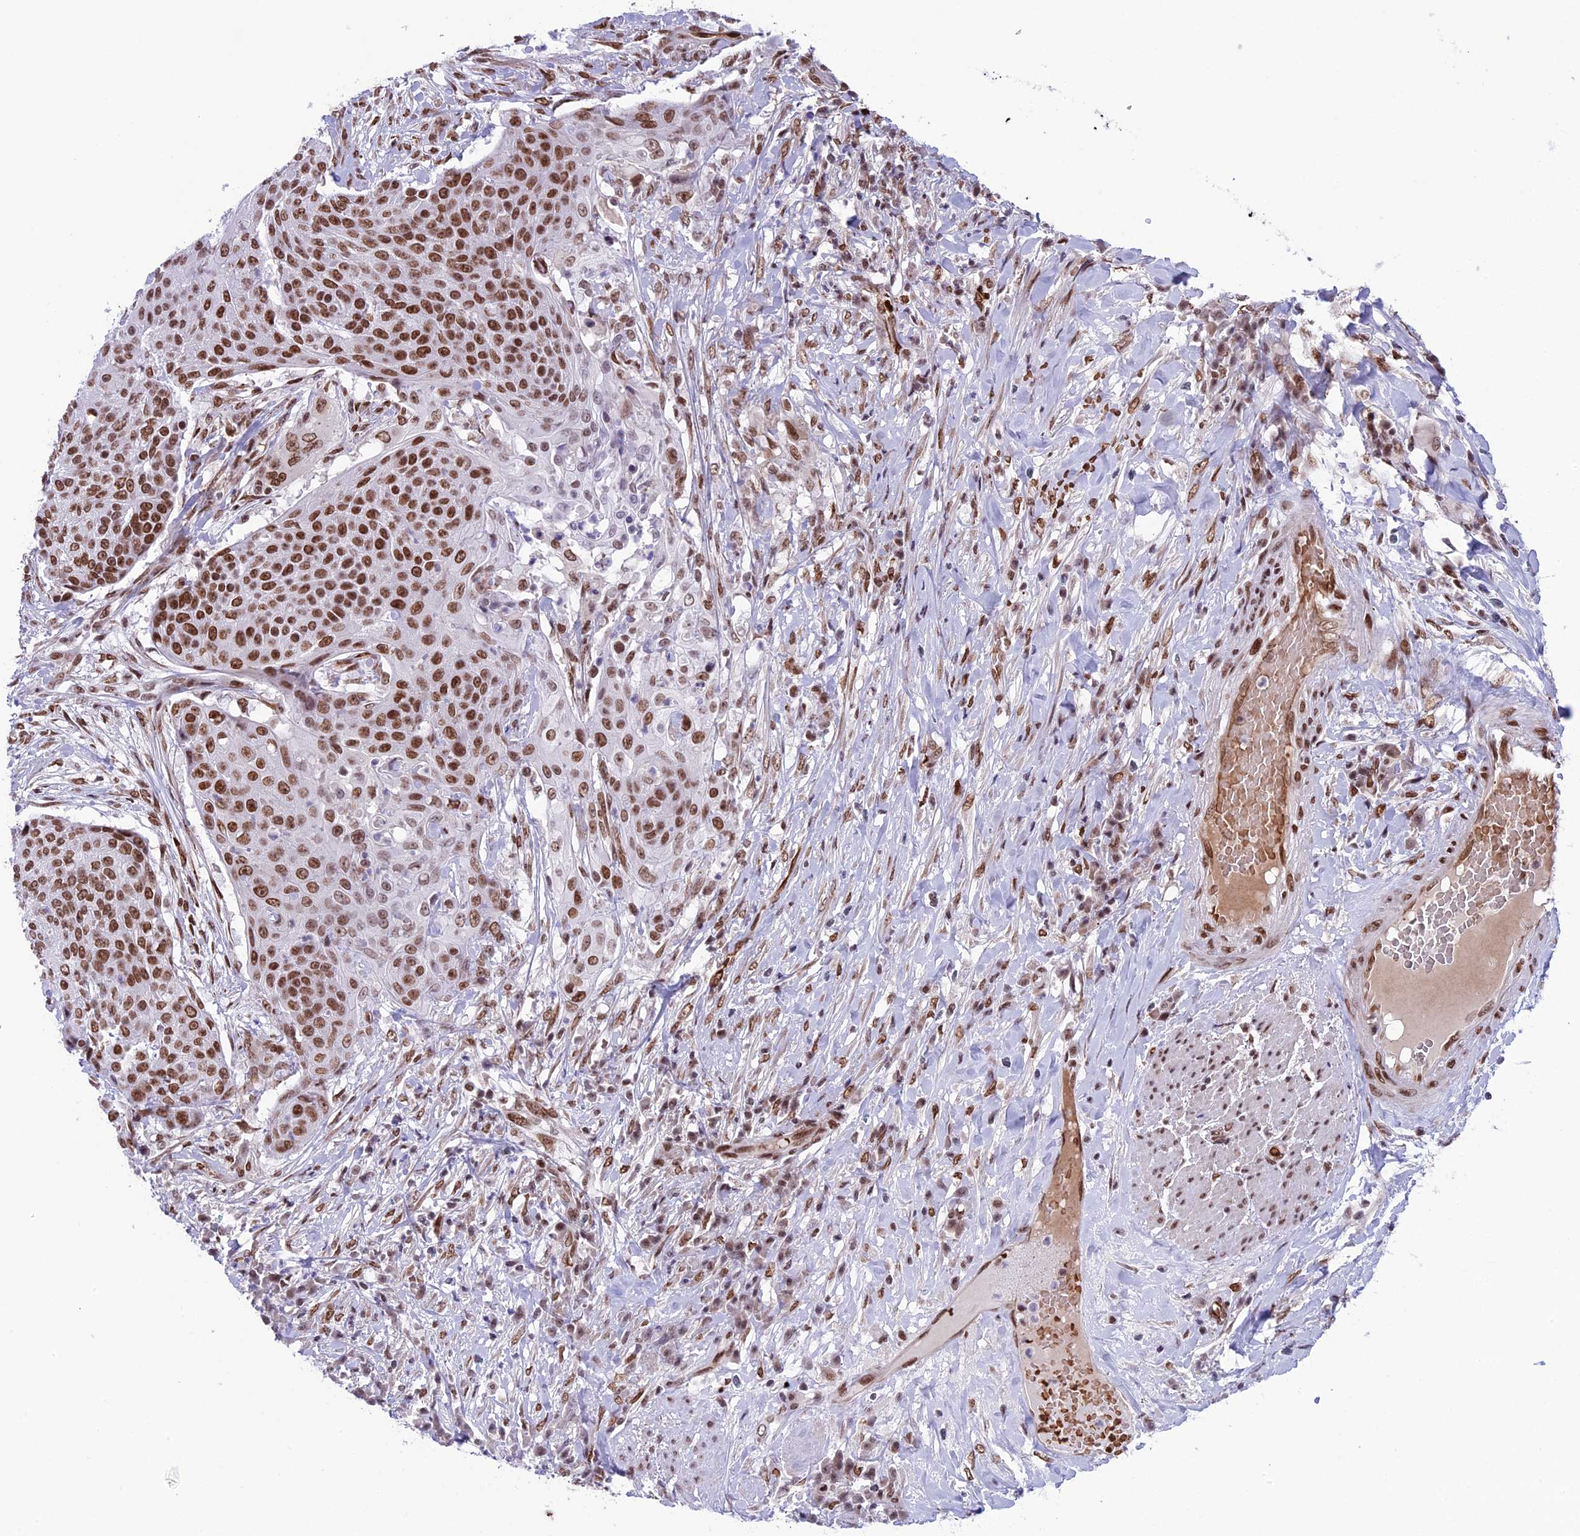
{"staining": {"intensity": "moderate", "quantity": ">75%", "location": "nuclear"}, "tissue": "urothelial cancer", "cell_type": "Tumor cells", "image_type": "cancer", "snomed": [{"axis": "morphology", "description": "Urothelial carcinoma, High grade"}, {"axis": "topography", "description": "Urinary bladder"}], "caption": "High-grade urothelial carcinoma stained for a protein (brown) shows moderate nuclear positive staining in about >75% of tumor cells.", "gene": "MPHOSPH8", "patient": {"sex": "female", "age": 63}}